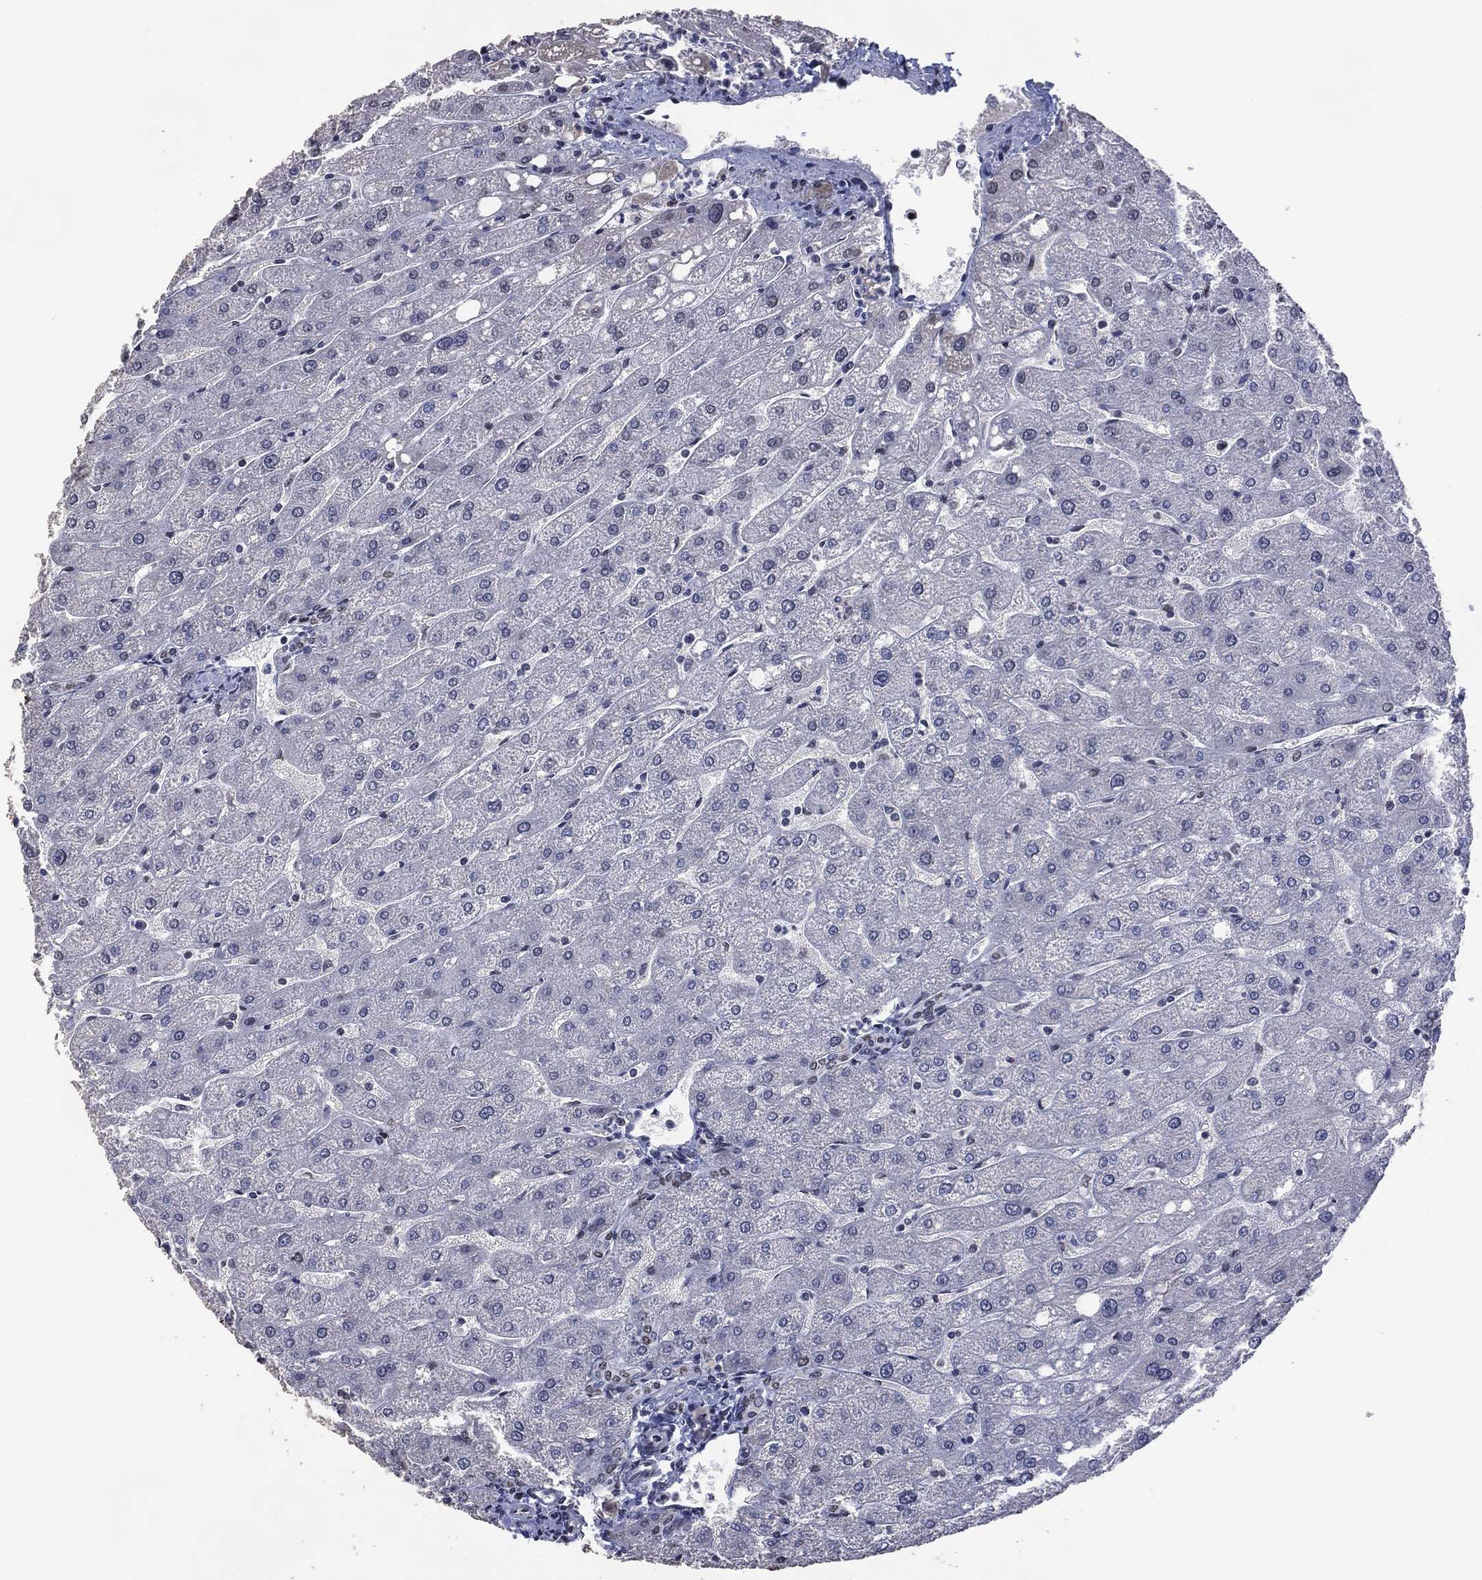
{"staining": {"intensity": "negative", "quantity": "none", "location": "none"}, "tissue": "liver", "cell_type": "Cholangiocytes", "image_type": "normal", "snomed": [{"axis": "morphology", "description": "Normal tissue, NOS"}, {"axis": "topography", "description": "Liver"}], "caption": "An image of liver stained for a protein exhibits no brown staining in cholangiocytes. The staining was performed using DAB to visualize the protein expression in brown, while the nuclei were stained in blue with hematoxylin (Magnification: 20x).", "gene": "EHMT1", "patient": {"sex": "male", "age": 67}}